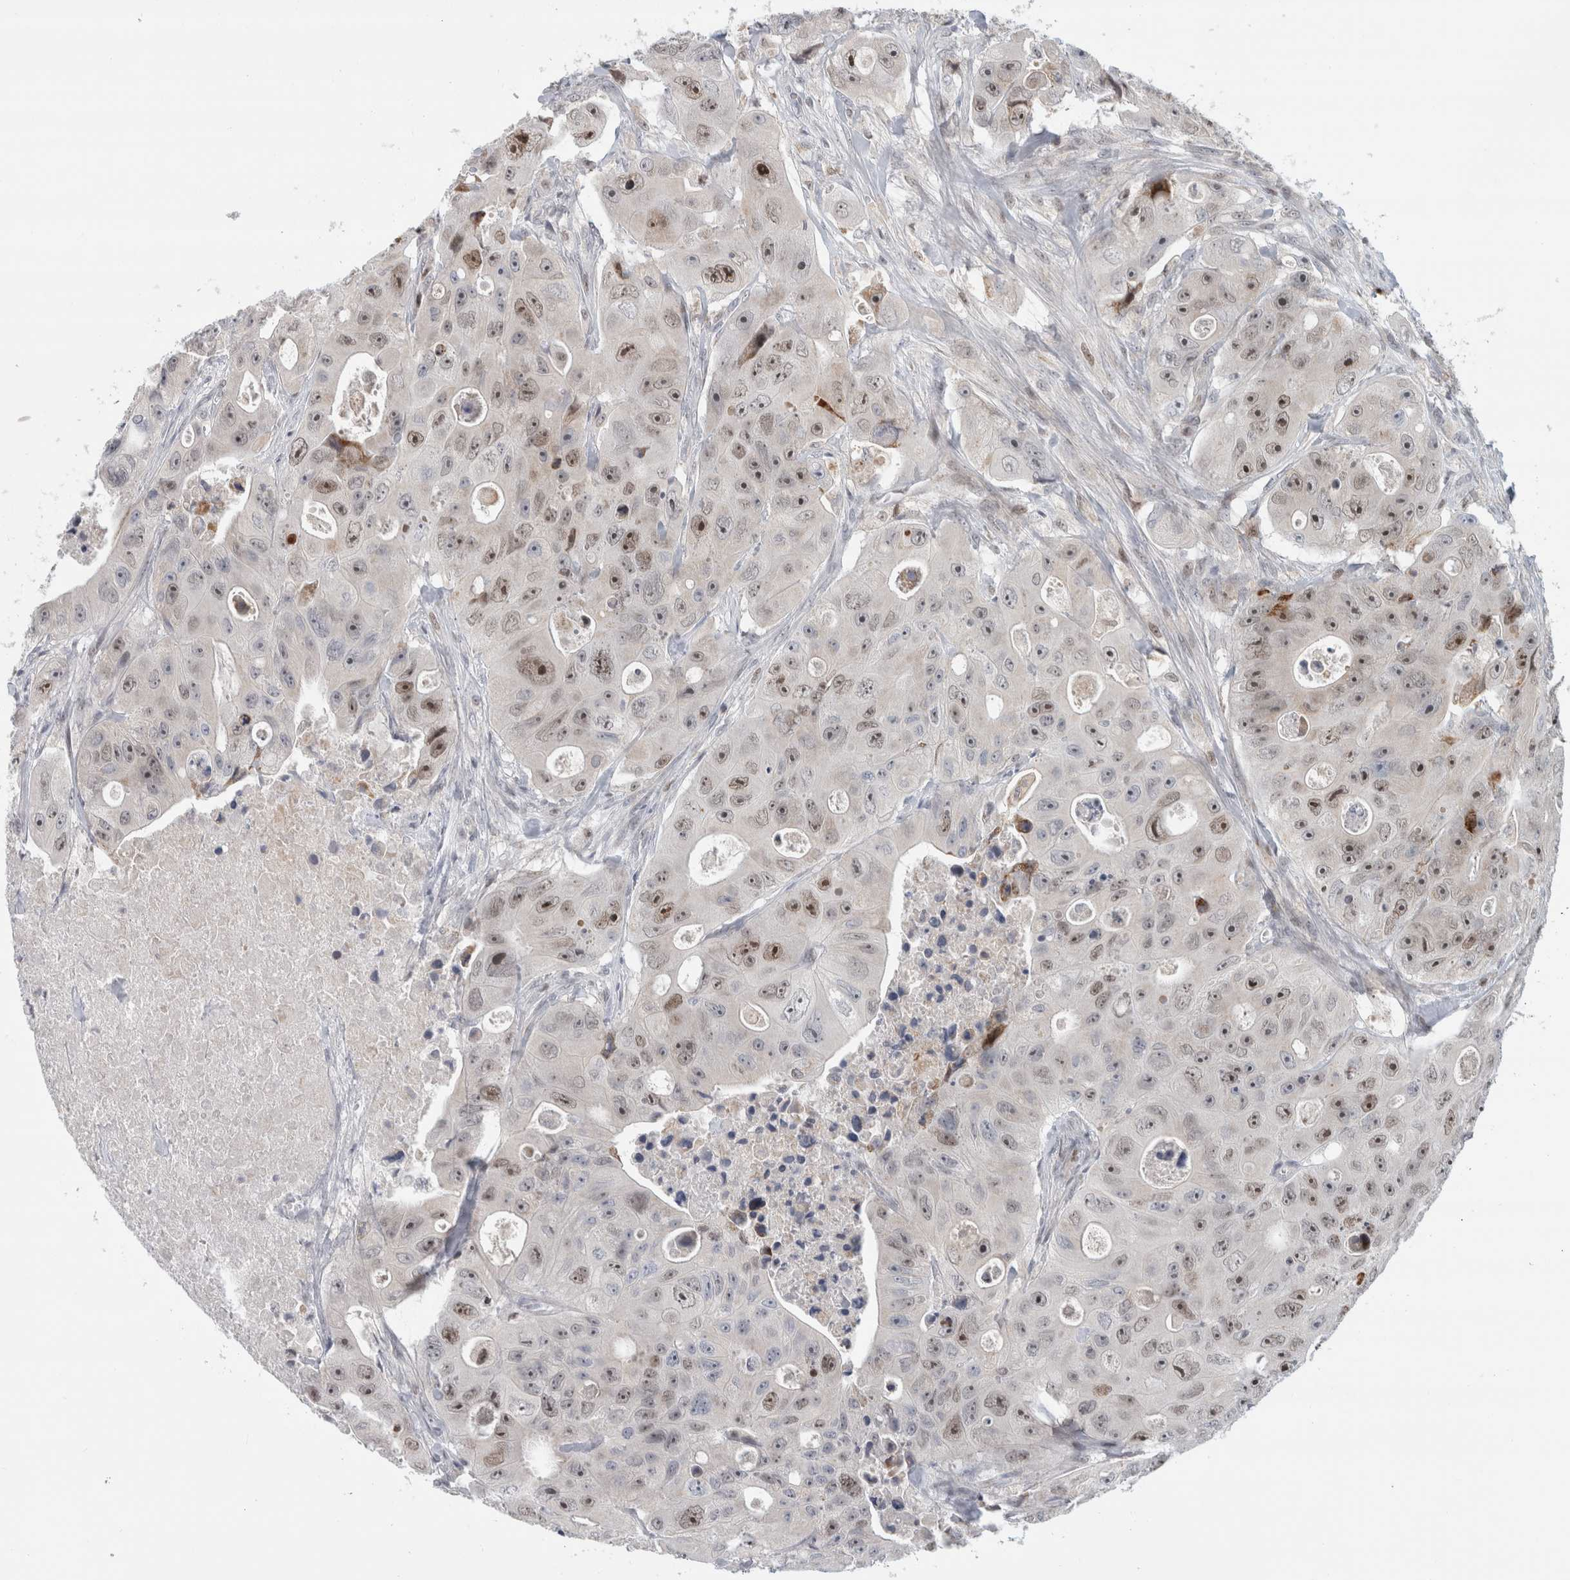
{"staining": {"intensity": "strong", "quantity": "<25%", "location": "nuclear"}, "tissue": "colorectal cancer", "cell_type": "Tumor cells", "image_type": "cancer", "snomed": [{"axis": "morphology", "description": "Adenocarcinoma, NOS"}, {"axis": "topography", "description": "Colon"}], "caption": "Brown immunohistochemical staining in colorectal cancer (adenocarcinoma) exhibits strong nuclear expression in about <25% of tumor cells. The staining was performed using DAB (3,3'-diaminobenzidine) to visualize the protein expression in brown, while the nuclei were stained in blue with hematoxylin (Magnification: 20x).", "gene": "INSRR", "patient": {"sex": "female", "age": 46}}